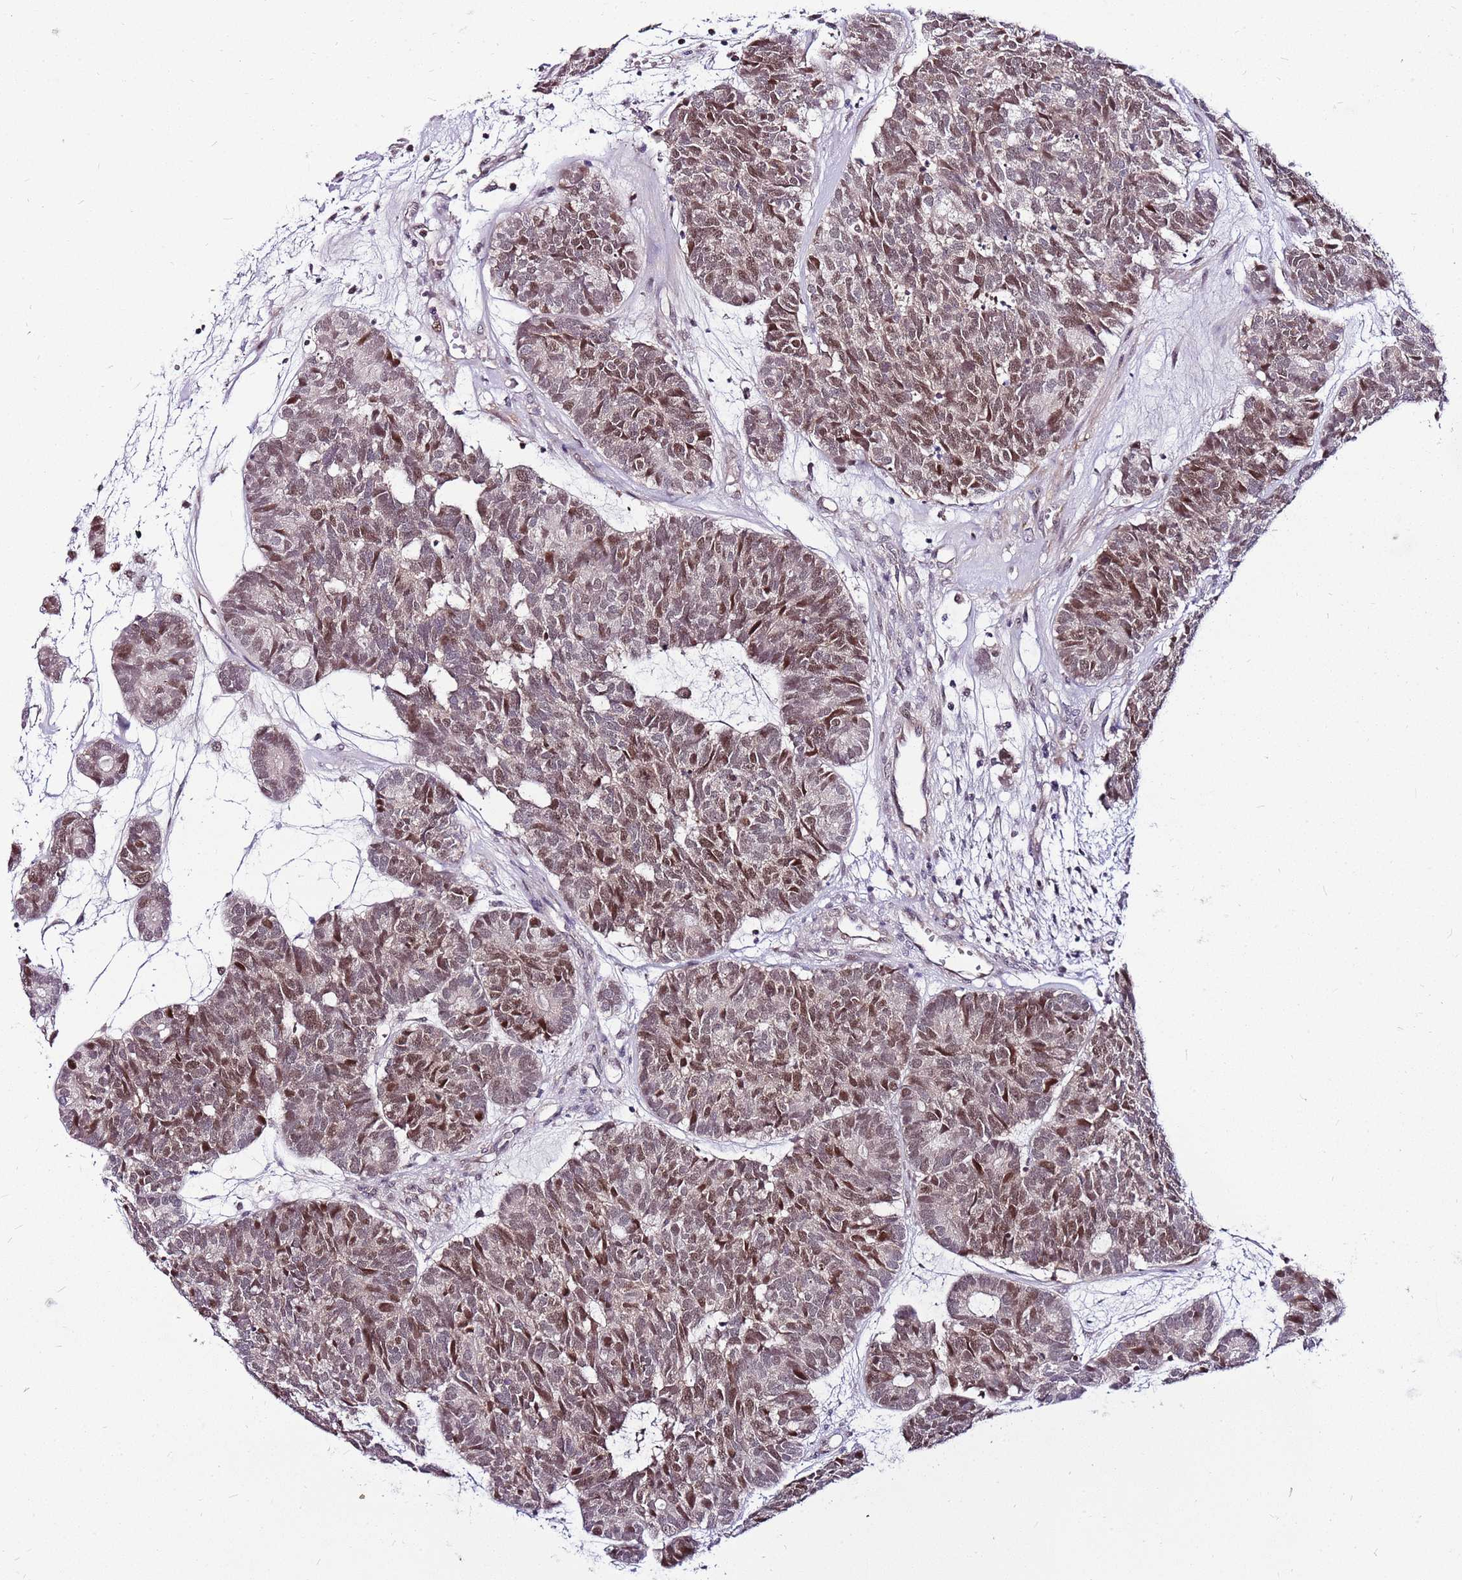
{"staining": {"intensity": "moderate", "quantity": "25%-75%", "location": "nuclear"}, "tissue": "head and neck cancer", "cell_type": "Tumor cells", "image_type": "cancer", "snomed": [{"axis": "morphology", "description": "Adenocarcinoma, NOS"}, {"axis": "topography", "description": "Head-Neck"}], "caption": "Adenocarcinoma (head and neck) was stained to show a protein in brown. There is medium levels of moderate nuclear positivity in about 25%-75% of tumor cells.", "gene": "POLE3", "patient": {"sex": "female", "age": 81}}